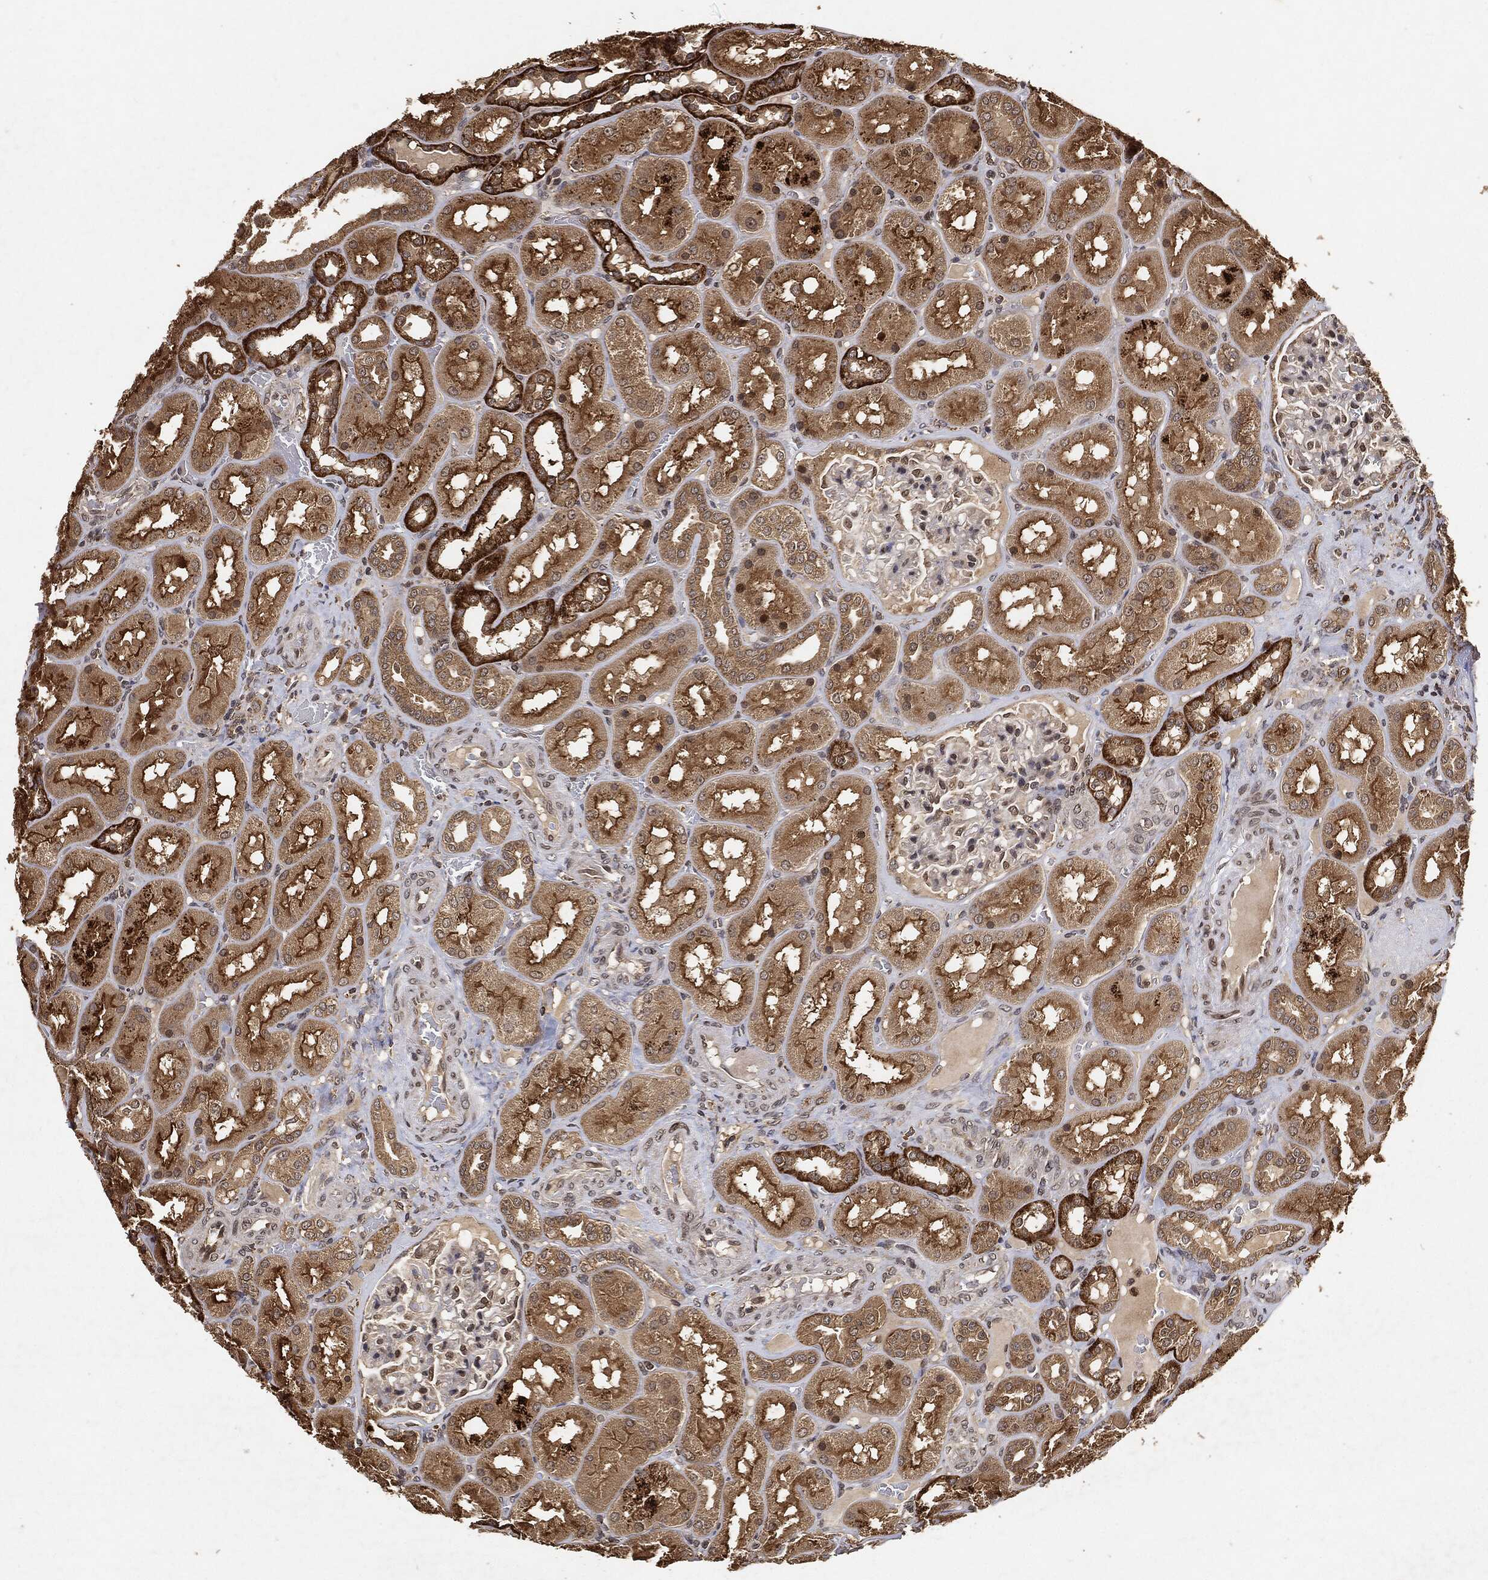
{"staining": {"intensity": "moderate", "quantity": "<25%", "location": "nuclear"}, "tissue": "kidney", "cell_type": "Cells in glomeruli", "image_type": "normal", "snomed": [{"axis": "morphology", "description": "Normal tissue, NOS"}, {"axis": "topography", "description": "Kidney"}], "caption": "Kidney stained with DAB (3,3'-diaminobenzidine) immunohistochemistry reveals low levels of moderate nuclear positivity in about <25% of cells in glomeruli.", "gene": "ZNF226", "patient": {"sex": "male", "age": 73}}